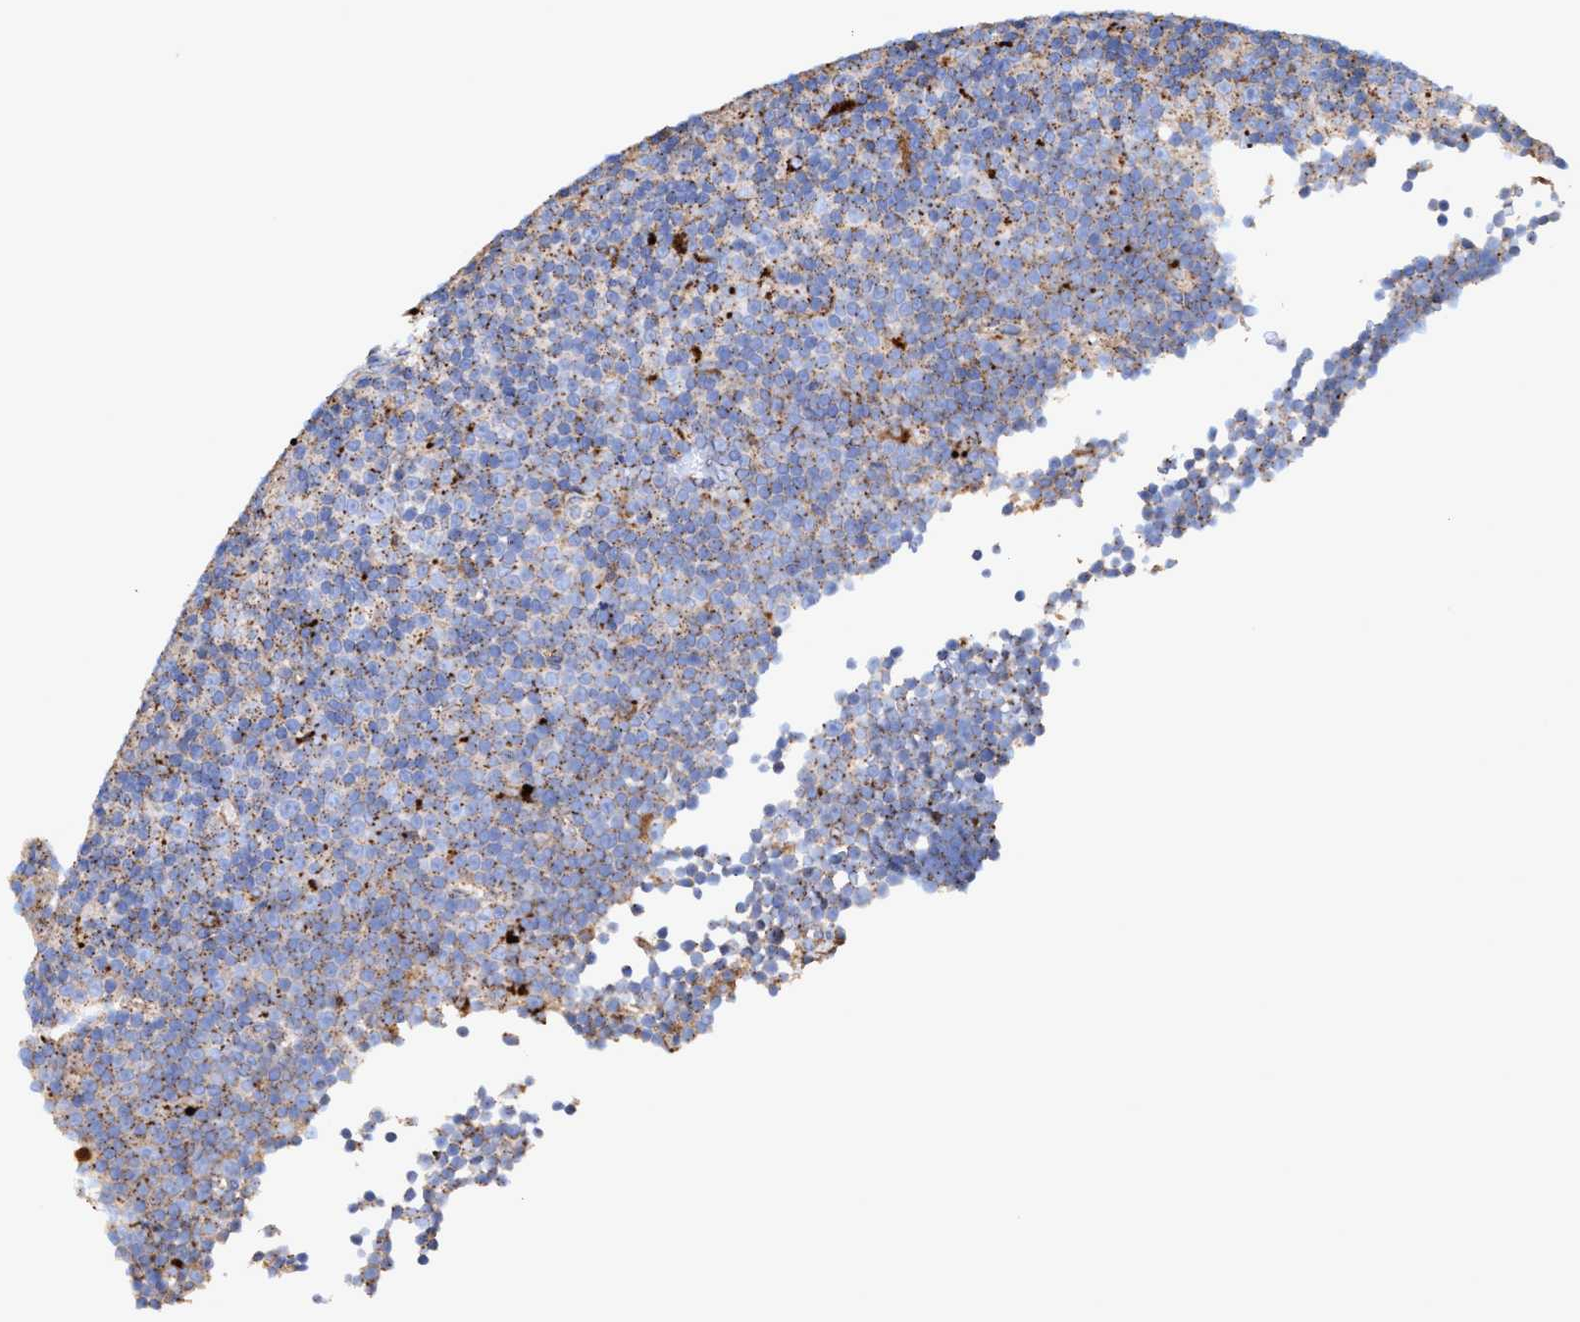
{"staining": {"intensity": "moderate", "quantity": "25%-75%", "location": "cytoplasmic/membranous"}, "tissue": "lymphoma", "cell_type": "Tumor cells", "image_type": "cancer", "snomed": [{"axis": "morphology", "description": "Malignant lymphoma, non-Hodgkin's type, Low grade"}, {"axis": "topography", "description": "Lymph node"}], "caption": "Immunohistochemical staining of human lymphoma shows moderate cytoplasmic/membranous protein staining in about 25%-75% of tumor cells.", "gene": "TRIM65", "patient": {"sex": "female", "age": 67}}